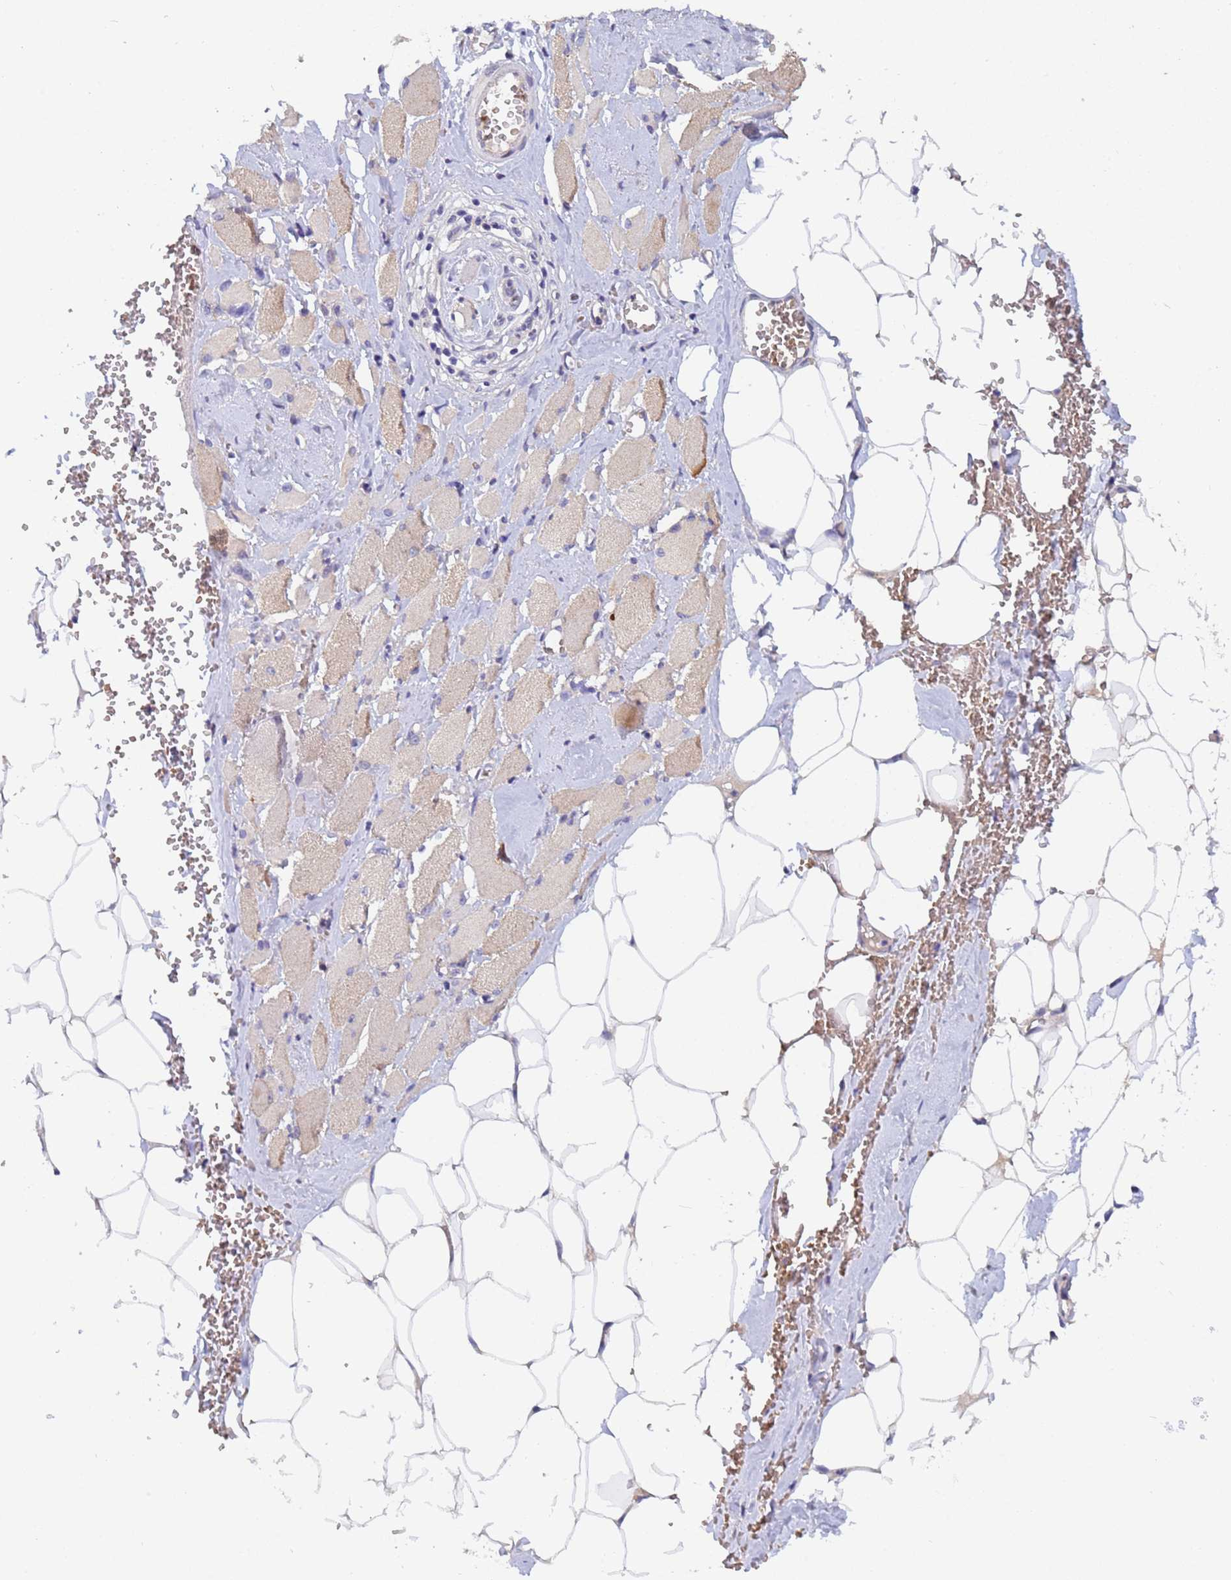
{"staining": {"intensity": "weak", "quantity": "25%-75%", "location": "cytoplasmic/membranous"}, "tissue": "skeletal muscle", "cell_type": "Myocytes", "image_type": "normal", "snomed": [{"axis": "morphology", "description": "Normal tissue, NOS"}, {"axis": "morphology", "description": "Basal cell carcinoma"}, {"axis": "topography", "description": "Skeletal muscle"}], "caption": "Protein staining of normal skeletal muscle exhibits weak cytoplasmic/membranous positivity in approximately 25%-75% of myocytes. (DAB IHC, brown staining for protein, blue staining for nuclei).", "gene": "IHO1", "patient": {"sex": "female", "age": 64}}